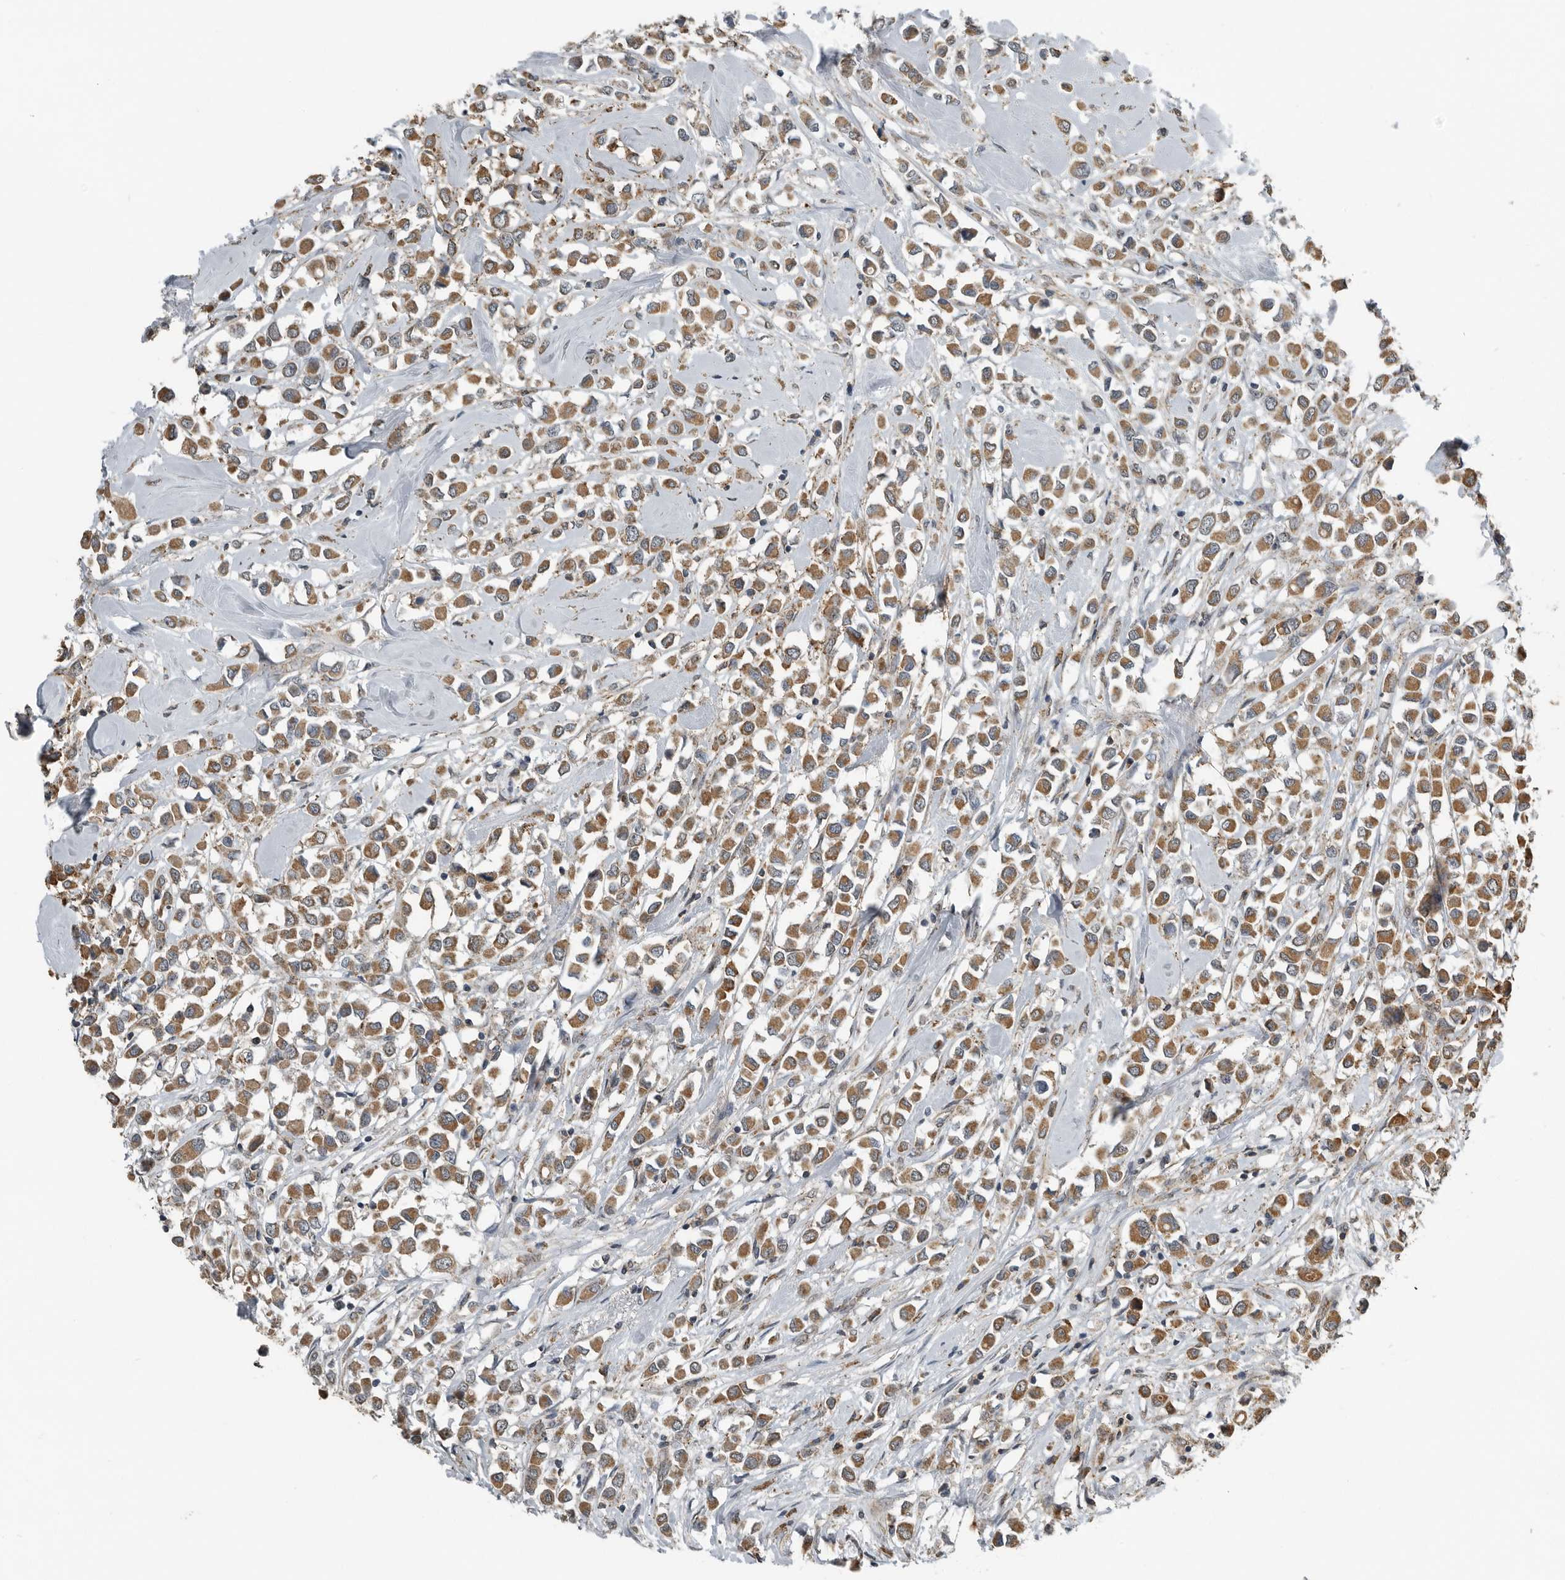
{"staining": {"intensity": "moderate", "quantity": ">75%", "location": "cytoplasmic/membranous"}, "tissue": "breast cancer", "cell_type": "Tumor cells", "image_type": "cancer", "snomed": [{"axis": "morphology", "description": "Duct carcinoma"}, {"axis": "topography", "description": "Breast"}], "caption": "Breast cancer (invasive ductal carcinoma) stained for a protein shows moderate cytoplasmic/membranous positivity in tumor cells.", "gene": "AFAP1", "patient": {"sex": "female", "age": 61}}